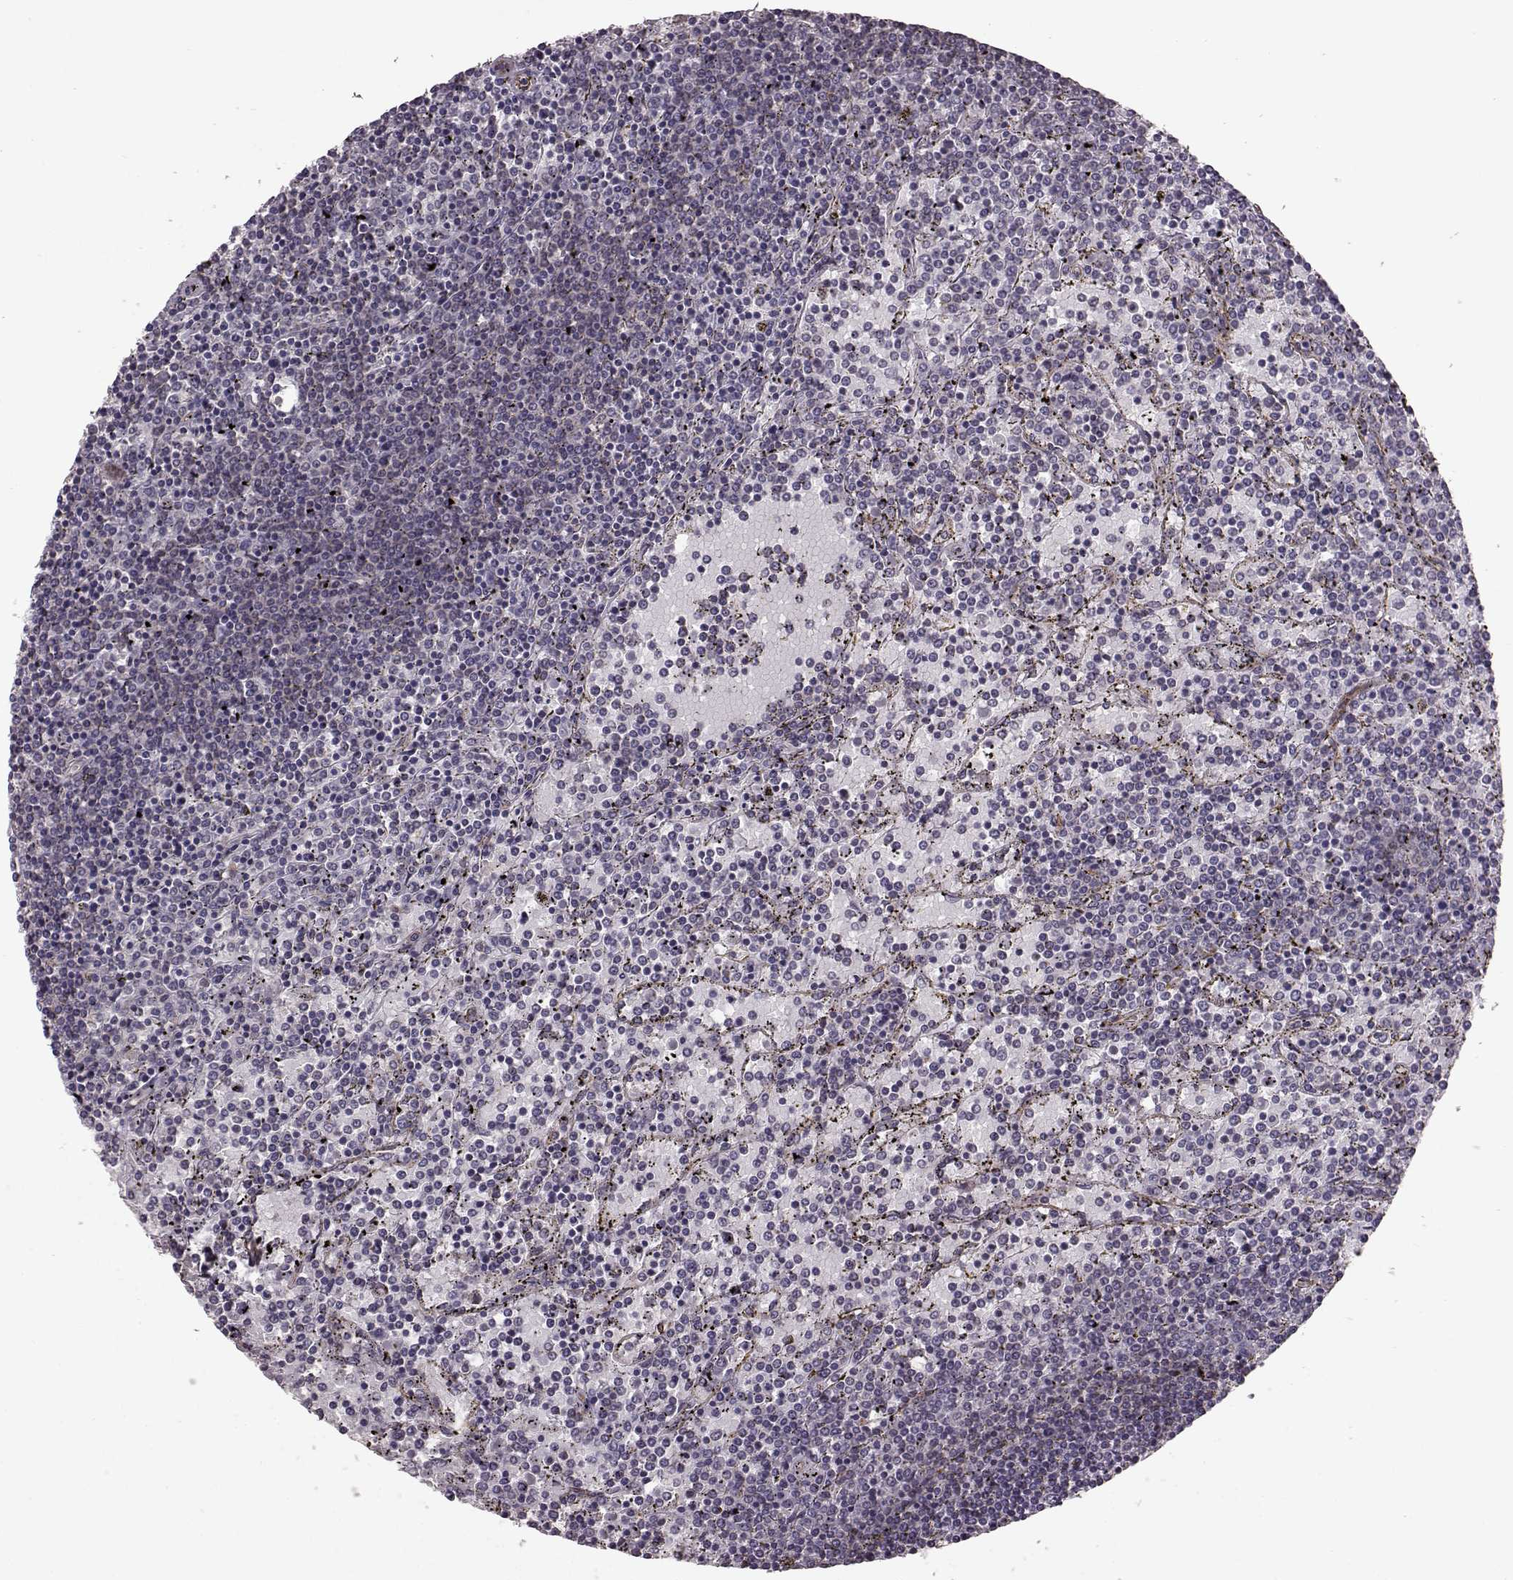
{"staining": {"intensity": "negative", "quantity": "none", "location": "none"}, "tissue": "lymphoma", "cell_type": "Tumor cells", "image_type": "cancer", "snomed": [{"axis": "morphology", "description": "Malignant lymphoma, non-Hodgkin's type, Low grade"}, {"axis": "topography", "description": "Spleen"}], "caption": "This is an immunohistochemistry (IHC) photomicrograph of malignant lymphoma, non-Hodgkin's type (low-grade). There is no staining in tumor cells.", "gene": "NTF3", "patient": {"sex": "female", "age": 77}}